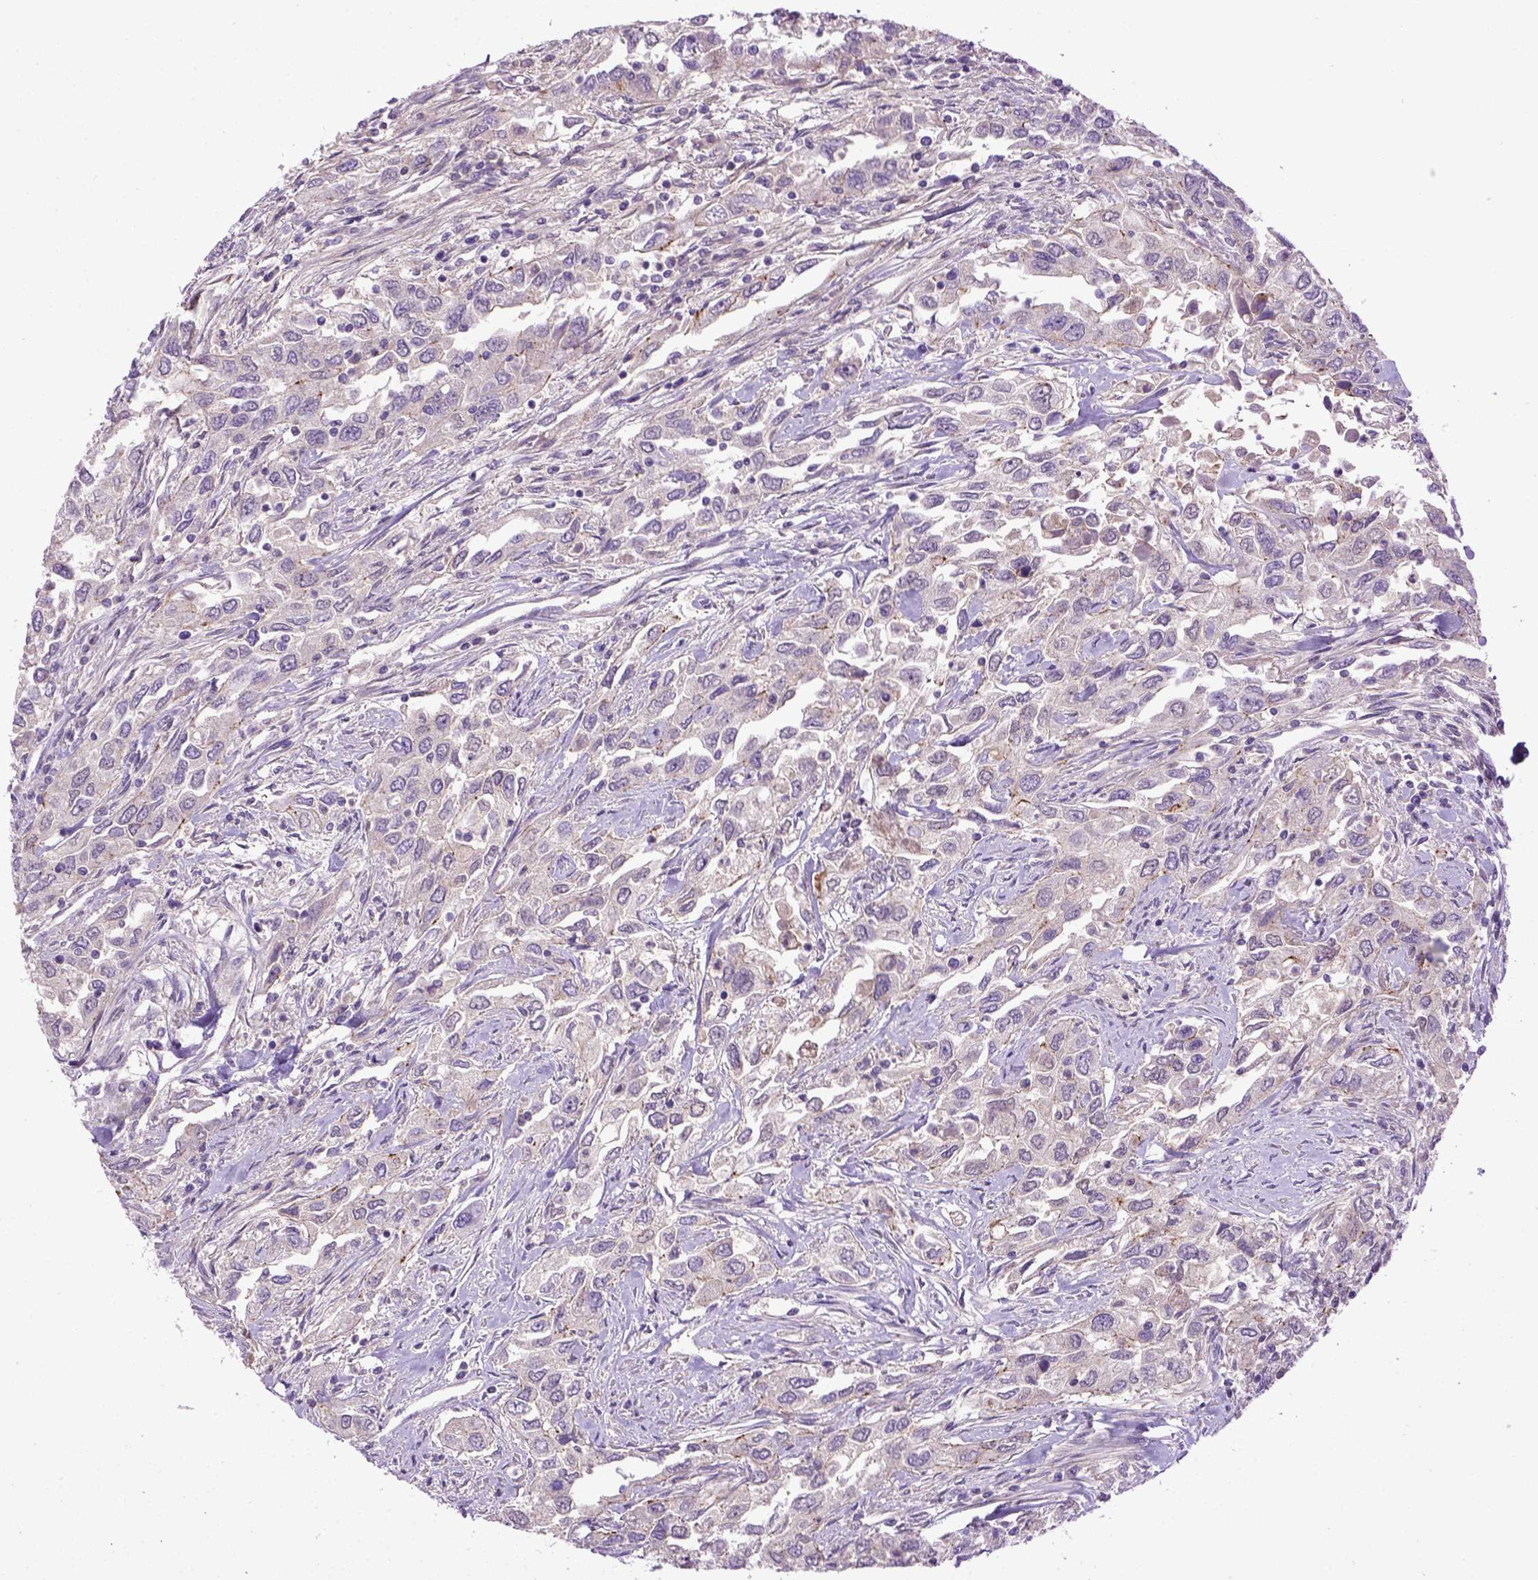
{"staining": {"intensity": "moderate", "quantity": "<25%", "location": "cytoplasmic/membranous"}, "tissue": "urothelial cancer", "cell_type": "Tumor cells", "image_type": "cancer", "snomed": [{"axis": "morphology", "description": "Urothelial carcinoma, High grade"}, {"axis": "topography", "description": "Urinary bladder"}], "caption": "High-power microscopy captured an immunohistochemistry (IHC) photomicrograph of urothelial carcinoma (high-grade), revealing moderate cytoplasmic/membranous positivity in about <25% of tumor cells.", "gene": "CDH1", "patient": {"sex": "male", "age": 76}}